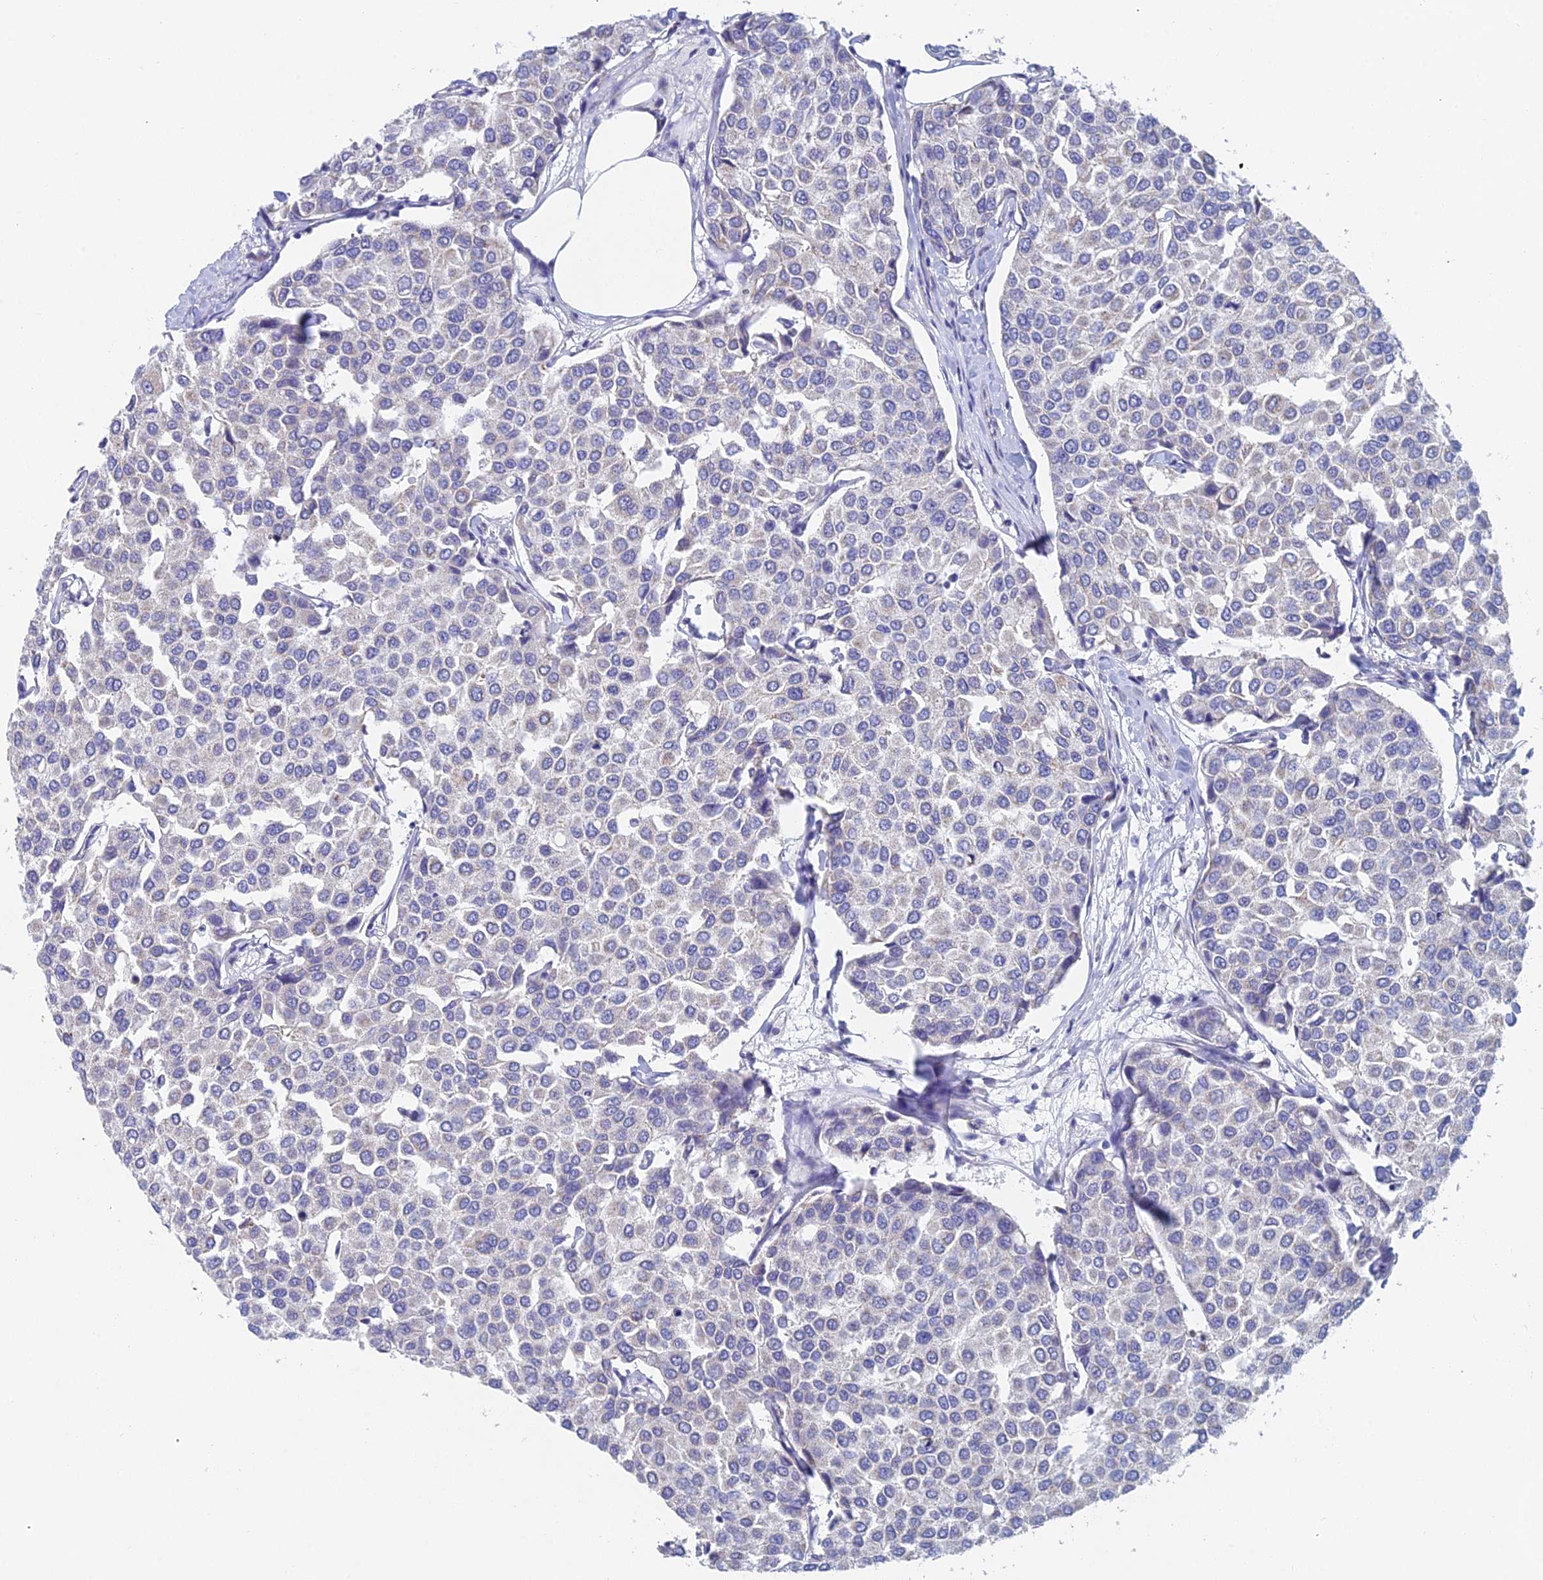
{"staining": {"intensity": "negative", "quantity": "none", "location": "none"}, "tissue": "breast cancer", "cell_type": "Tumor cells", "image_type": "cancer", "snomed": [{"axis": "morphology", "description": "Duct carcinoma"}, {"axis": "topography", "description": "Breast"}], "caption": "A high-resolution histopathology image shows immunohistochemistry staining of breast cancer (invasive ductal carcinoma), which displays no significant positivity in tumor cells. (DAB IHC with hematoxylin counter stain).", "gene": "ACSM1", "patient": {"sex": "female", "age": 55}}